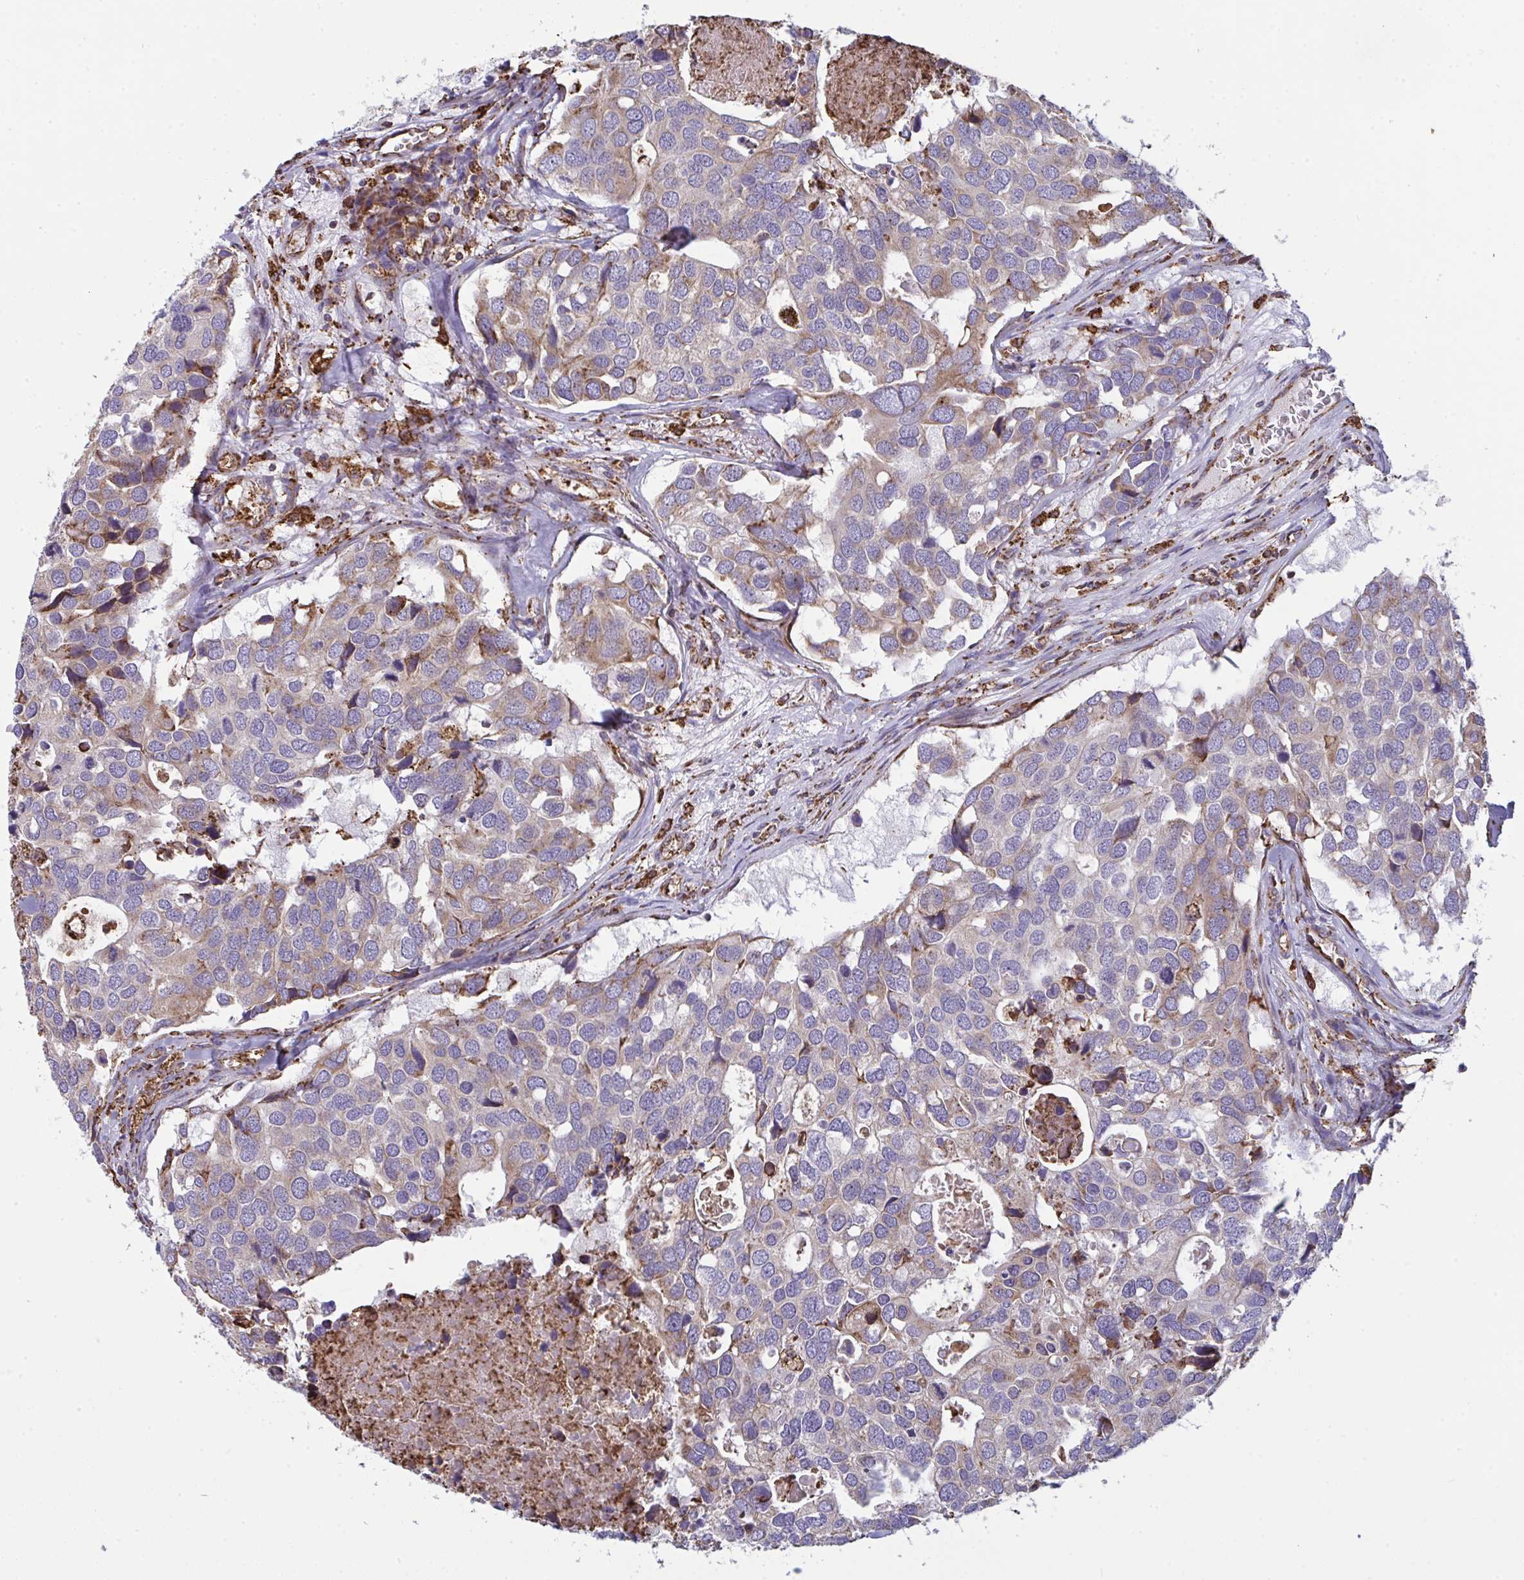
{"staining": {"intensity": "weak", "quantity": "<25%", "location": "cytoplasmic/membranous"}, "tissue": "breast cancer", "cell_type": "Tumor cells", "image_type": "cancer", "snomed": [{"axis": "morphology", "description": "Duct carcinoma"}, {"axis": "topography", "description": "Breast"}], "caption": "An immunohistochemistry (IHC) image of breast cancer (invasive ductal carcinoma) is shown. There is no staining in tumor cells of breast cancer (invasive ductal carcinoma).", "gene": "MYMK", "patient": {"sex": "female", "age": 83}}